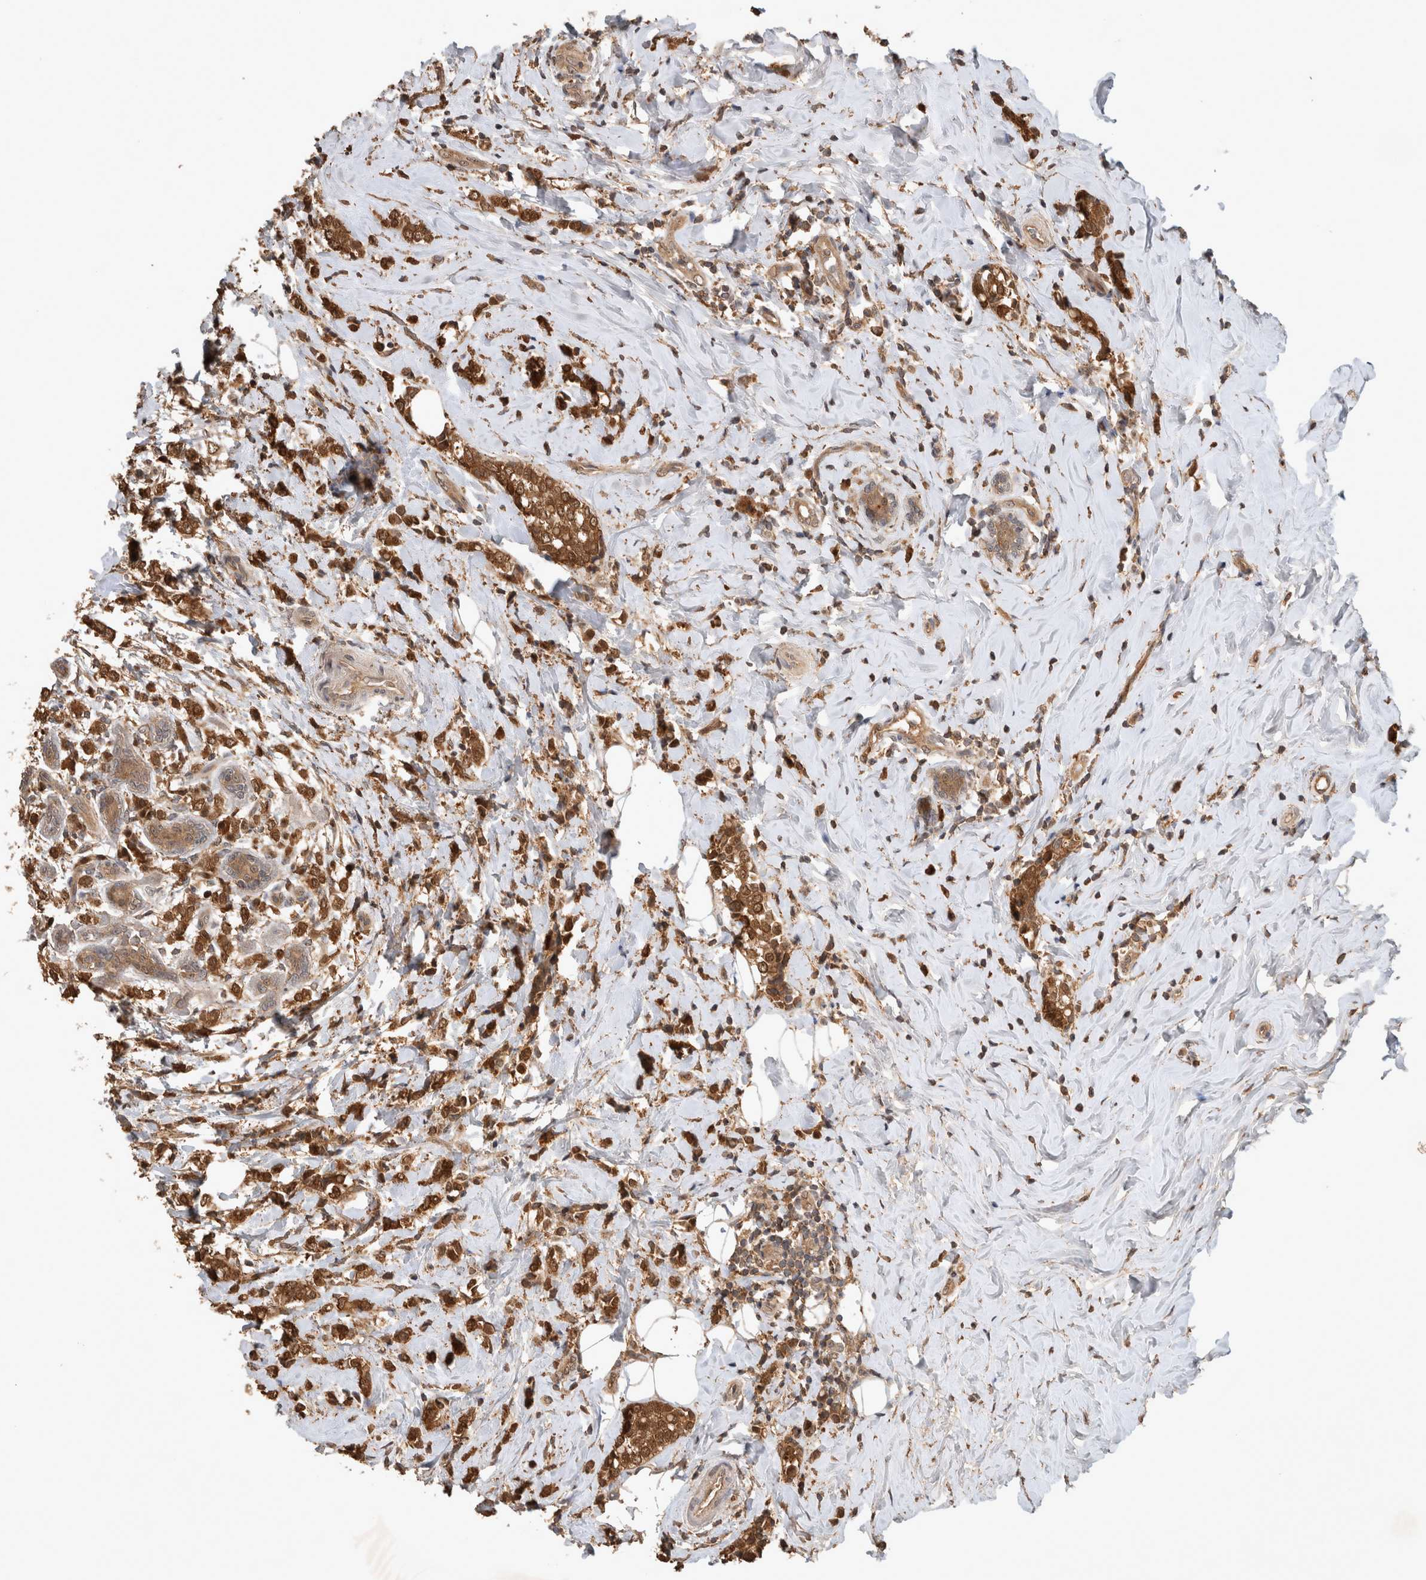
{"staining": {"intensity": "strong", "quantity": ">75%", "location": "cytoplasmic/membranous,nuclear"}, "tissue": "breast cancer", "cell_type": "Tumor cells", "image_type": "cancer", "snomed": [{"axis": "morphology", "description": "Normal tissue, NOS"}, {"axis": "morphology", "description": "Lobular carcinoma"}, {"axis": "topography", "description": "Breast"}], "caption": "DAB (3,3'-diaminobenzidine) immunohistochemical staining of breast cancer reveals strong cytoplasmic/membranous and nuclear protein staining in about >75% of tumor cells.", "gene": "OTUD7B", "patient": {"sex": "female", "age": 47}}